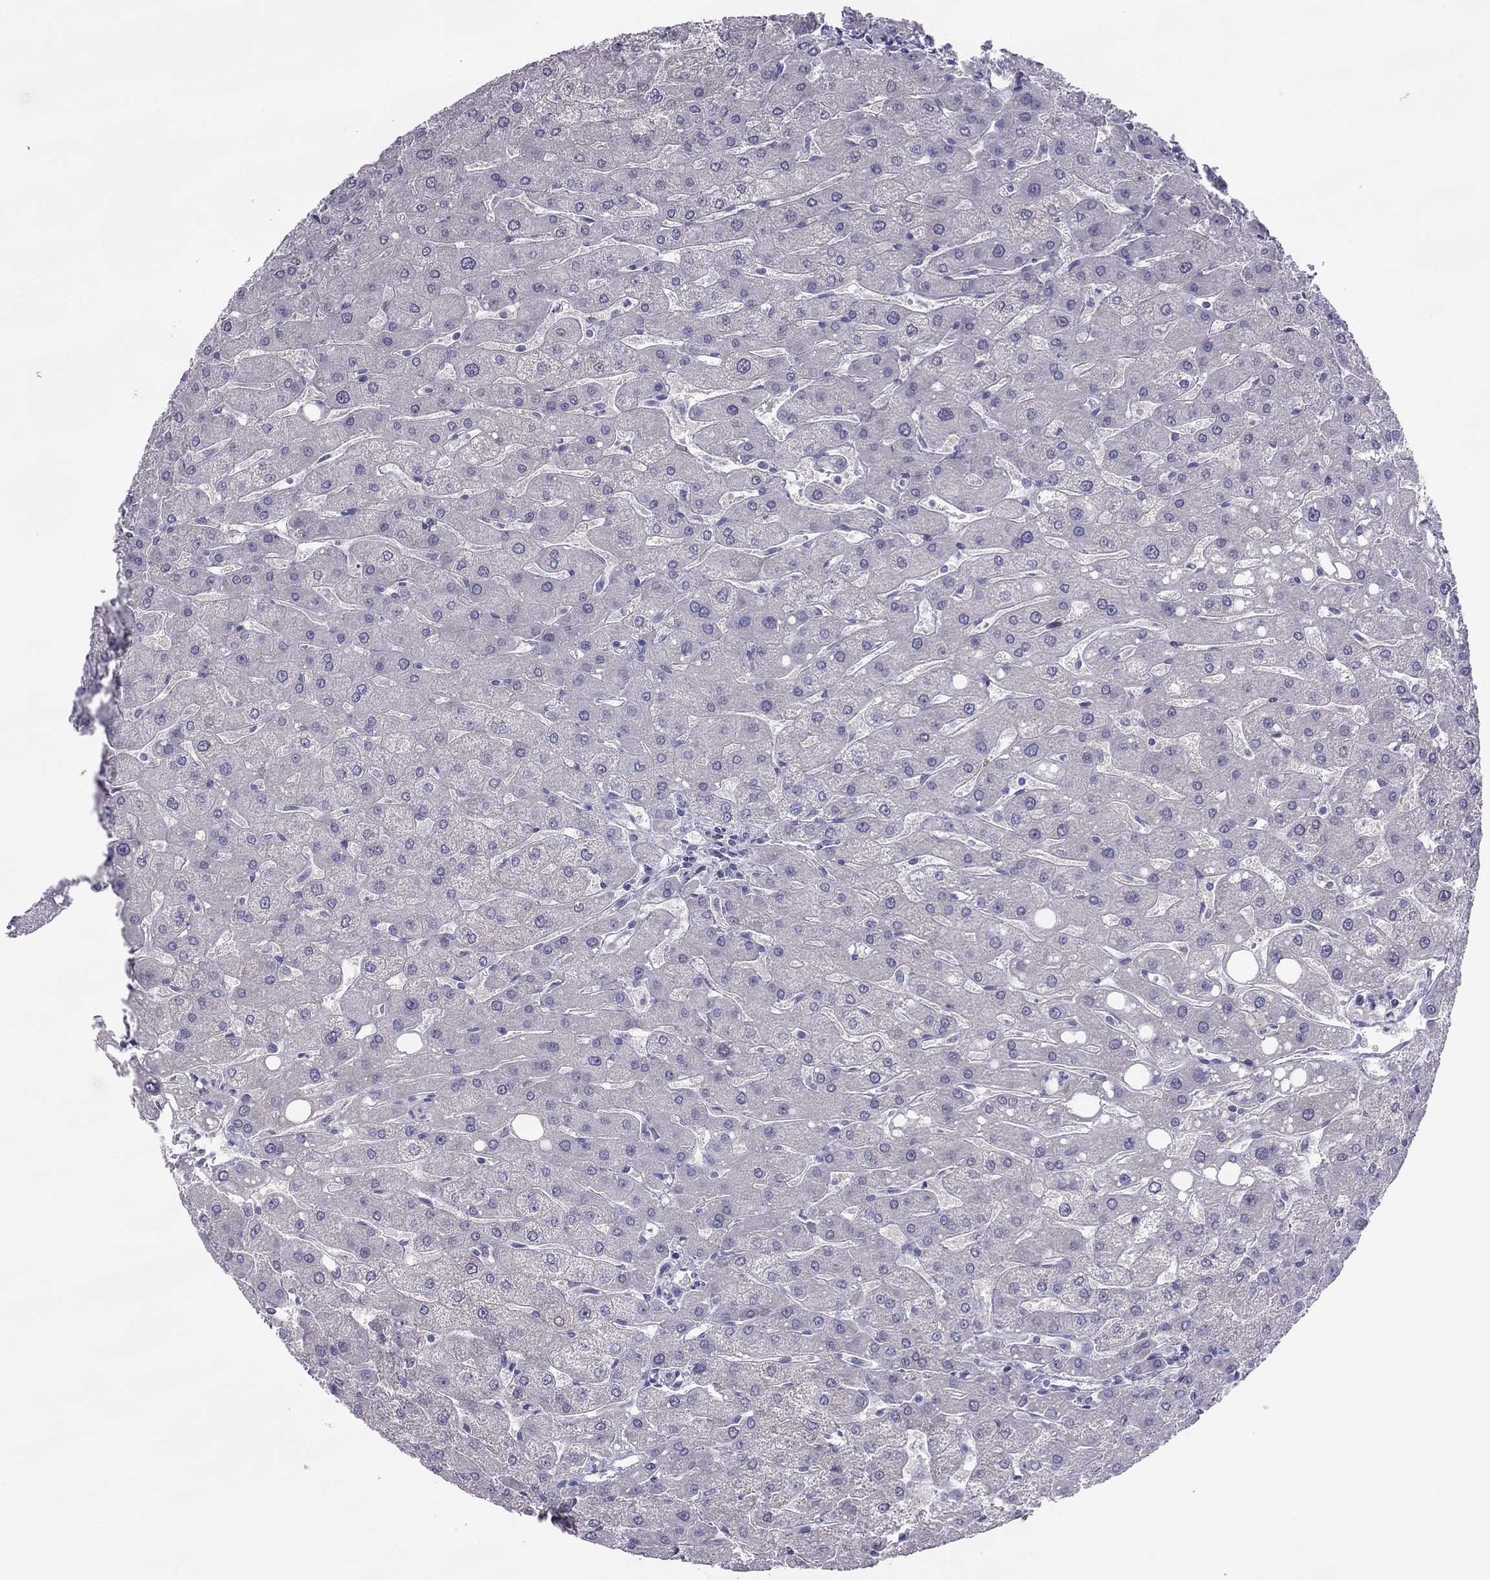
{"staining": {"intensity": "negative", "quantity": "none", "location": "none"}, "tissue": "liver", "cell_type": "Cholangiocytes", "image_type": "normal", "snomed": [{"axis": "morphology", "description": "Normal tissue, NOS"}, {"axis": "topography", "description": "Liver"}], "caption": "This is an immunohistochemistry photomicrograph of normal human liver. There is no expression in cholangiocytes.", "gene": "MAEL", "patient": {"sex": "male", "age": 67}}